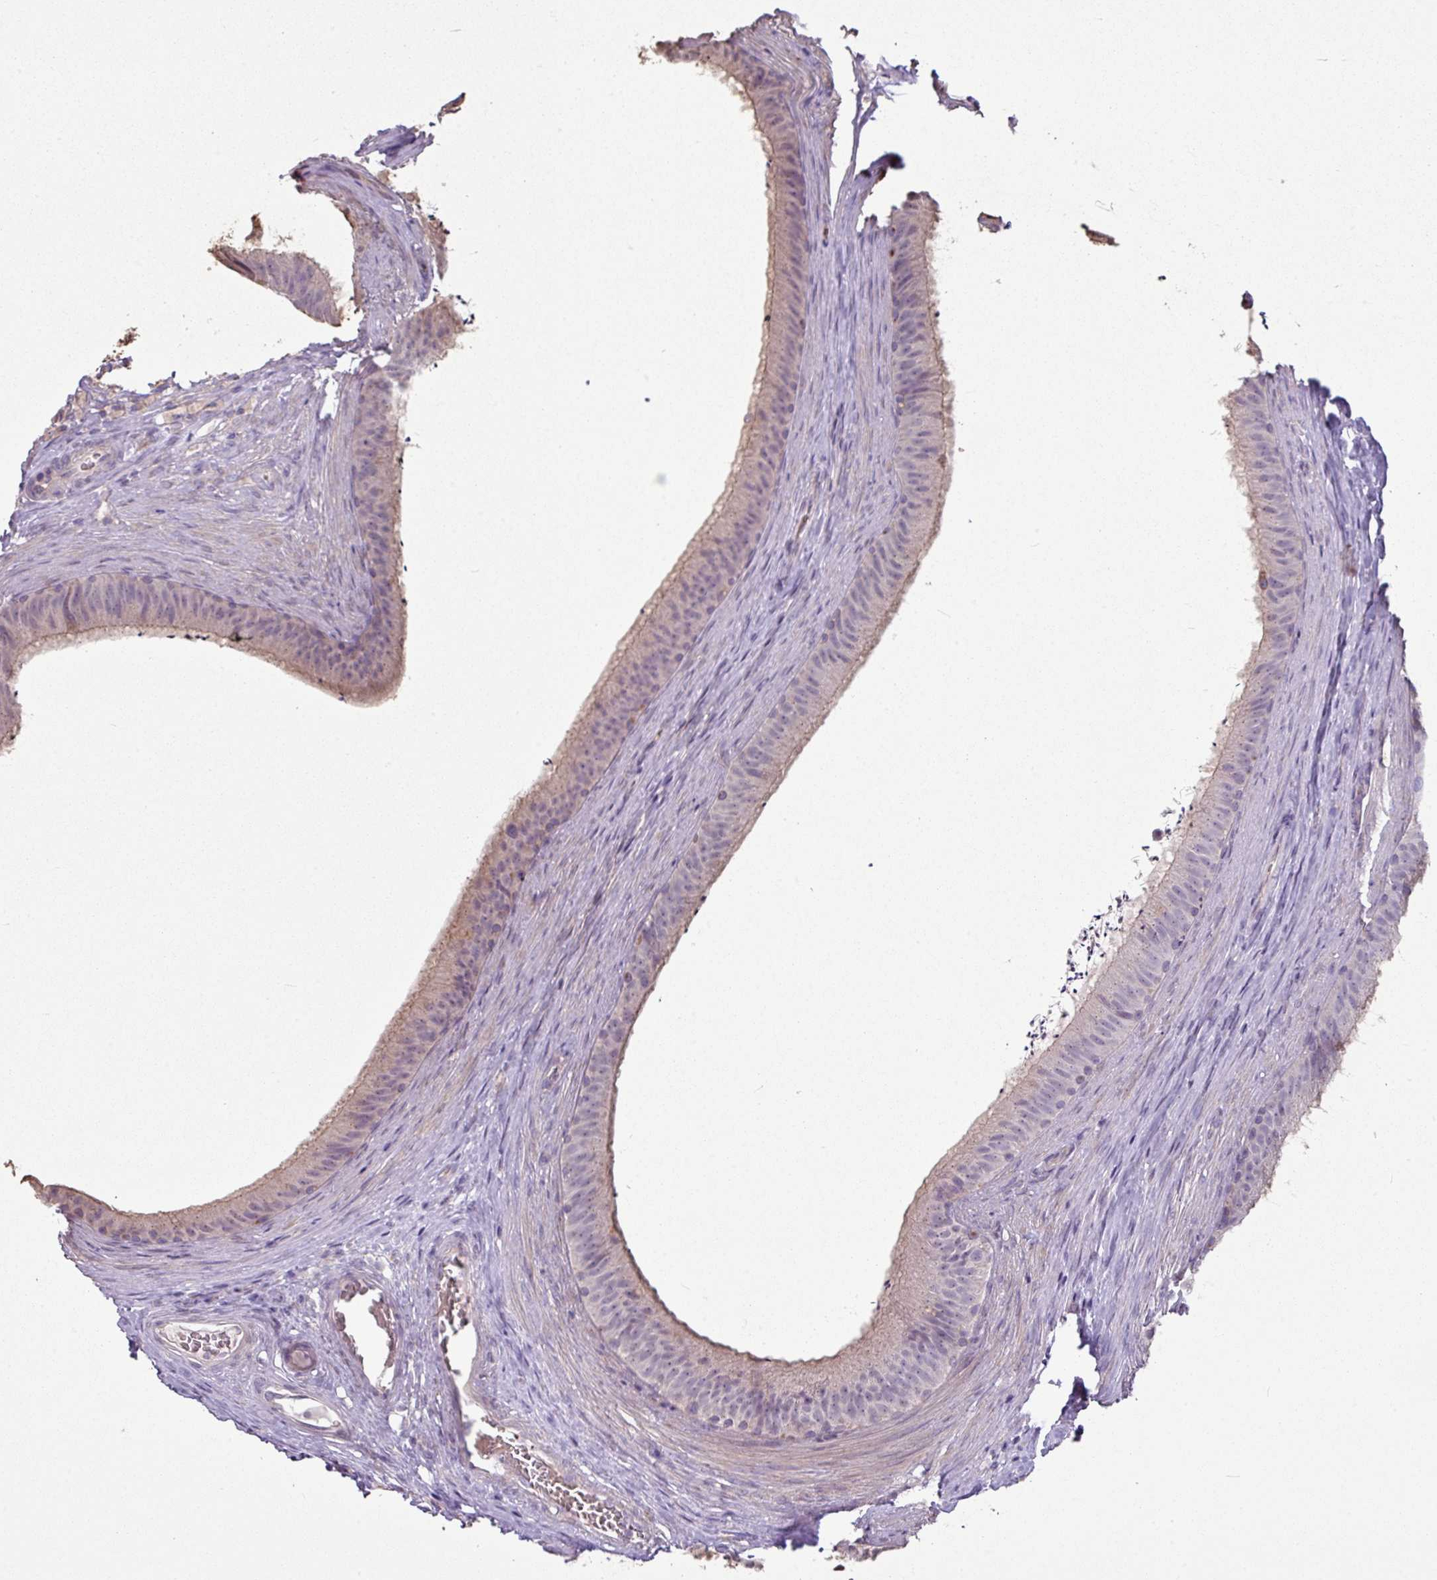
{"staining": {"intensity": "weak", "quantity": "<25%", "location": "cytoplasmic/membranous"}, "tissue": "epididymis", "cell_type": "Glandular cells", "image_type": "normal", "snomed": [{"axis": "morphology", "description": "Normal tissue, NOS"}, {"axis": "topography", "description": "Testis"}, {"axis": "topography", "description": "Epididymis"}], "caption": "DAB immunohistochemical staining of benign epididymis reveals no significant positivity in glandular cells.", "gene": "NHSL2", "patient": {"sex": "male", "age": 41}}